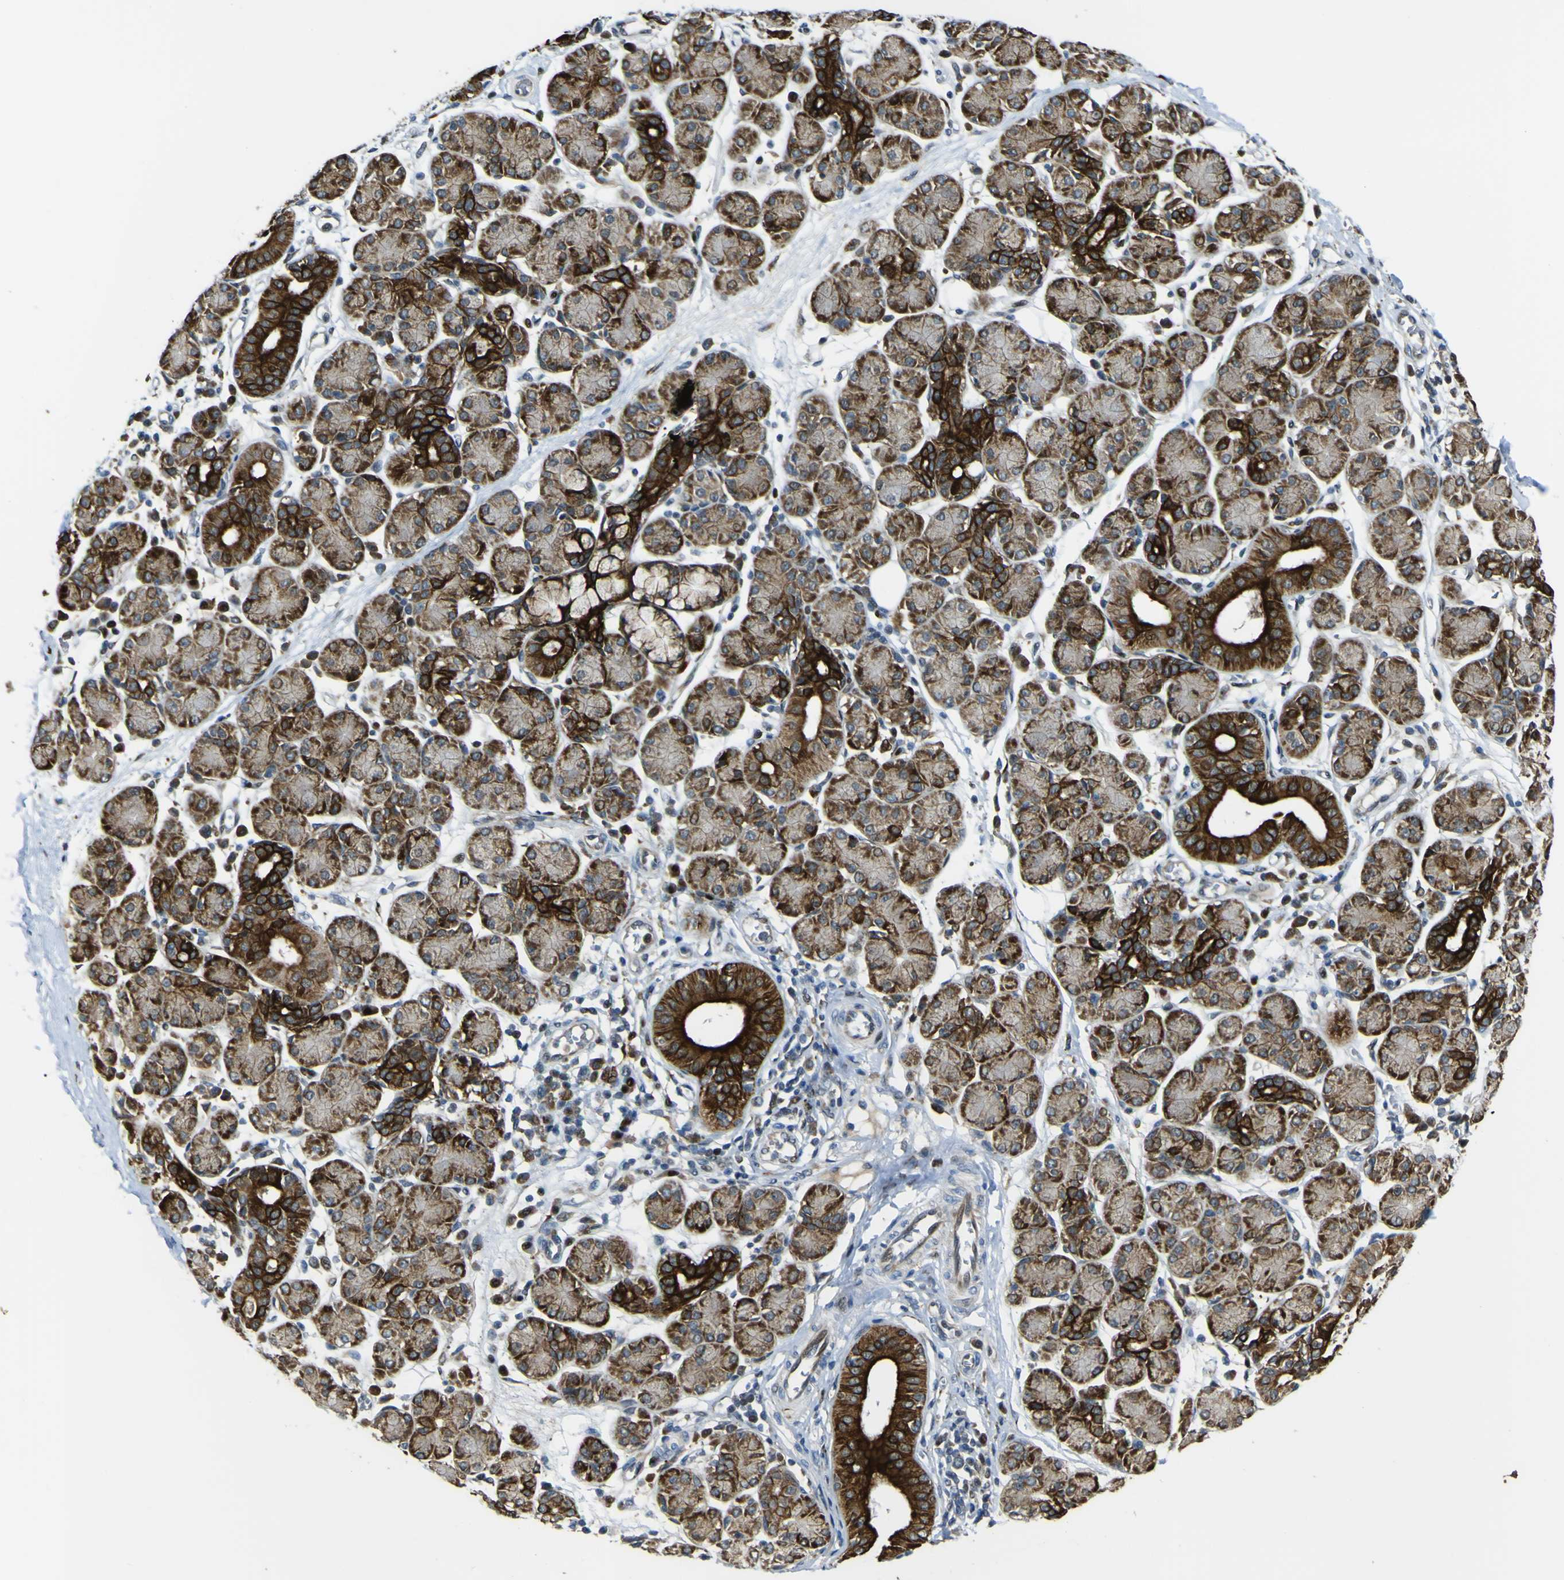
{"staining": {"intensity": "strong", "quantity": ">75%", "location": "cytoplasmic/membranous"}, "tissue": "salivary gland", "cell_type": "Glandular cells", "image_type": "normal", "snomed": [{"axis": "morphology", "description": "Normal tissue, NOS"}, {"axis": "morphology", "description": "Inflammation, NOS"}, {"axis": "topography", "description": "Lymph node"}, {"axis": "topography", "description": "Salivary gland"}], "caption": "Immunohistochemistry (IHC) staining of unremarkable salivary gland, which exhibits high levels of strong cytoplasmic/membranous positivity in about >75% of glandular cells indicating strong cytoplasmic/membranous protein positivity. The staining was performed using DAB (3,3'-diaminobenzidine) (brown) for protein detection and nuclei were counterstained in hematoxylin (blue).", "gene": "LBHD1", "patient": {"sex": "male", "age": 3}}